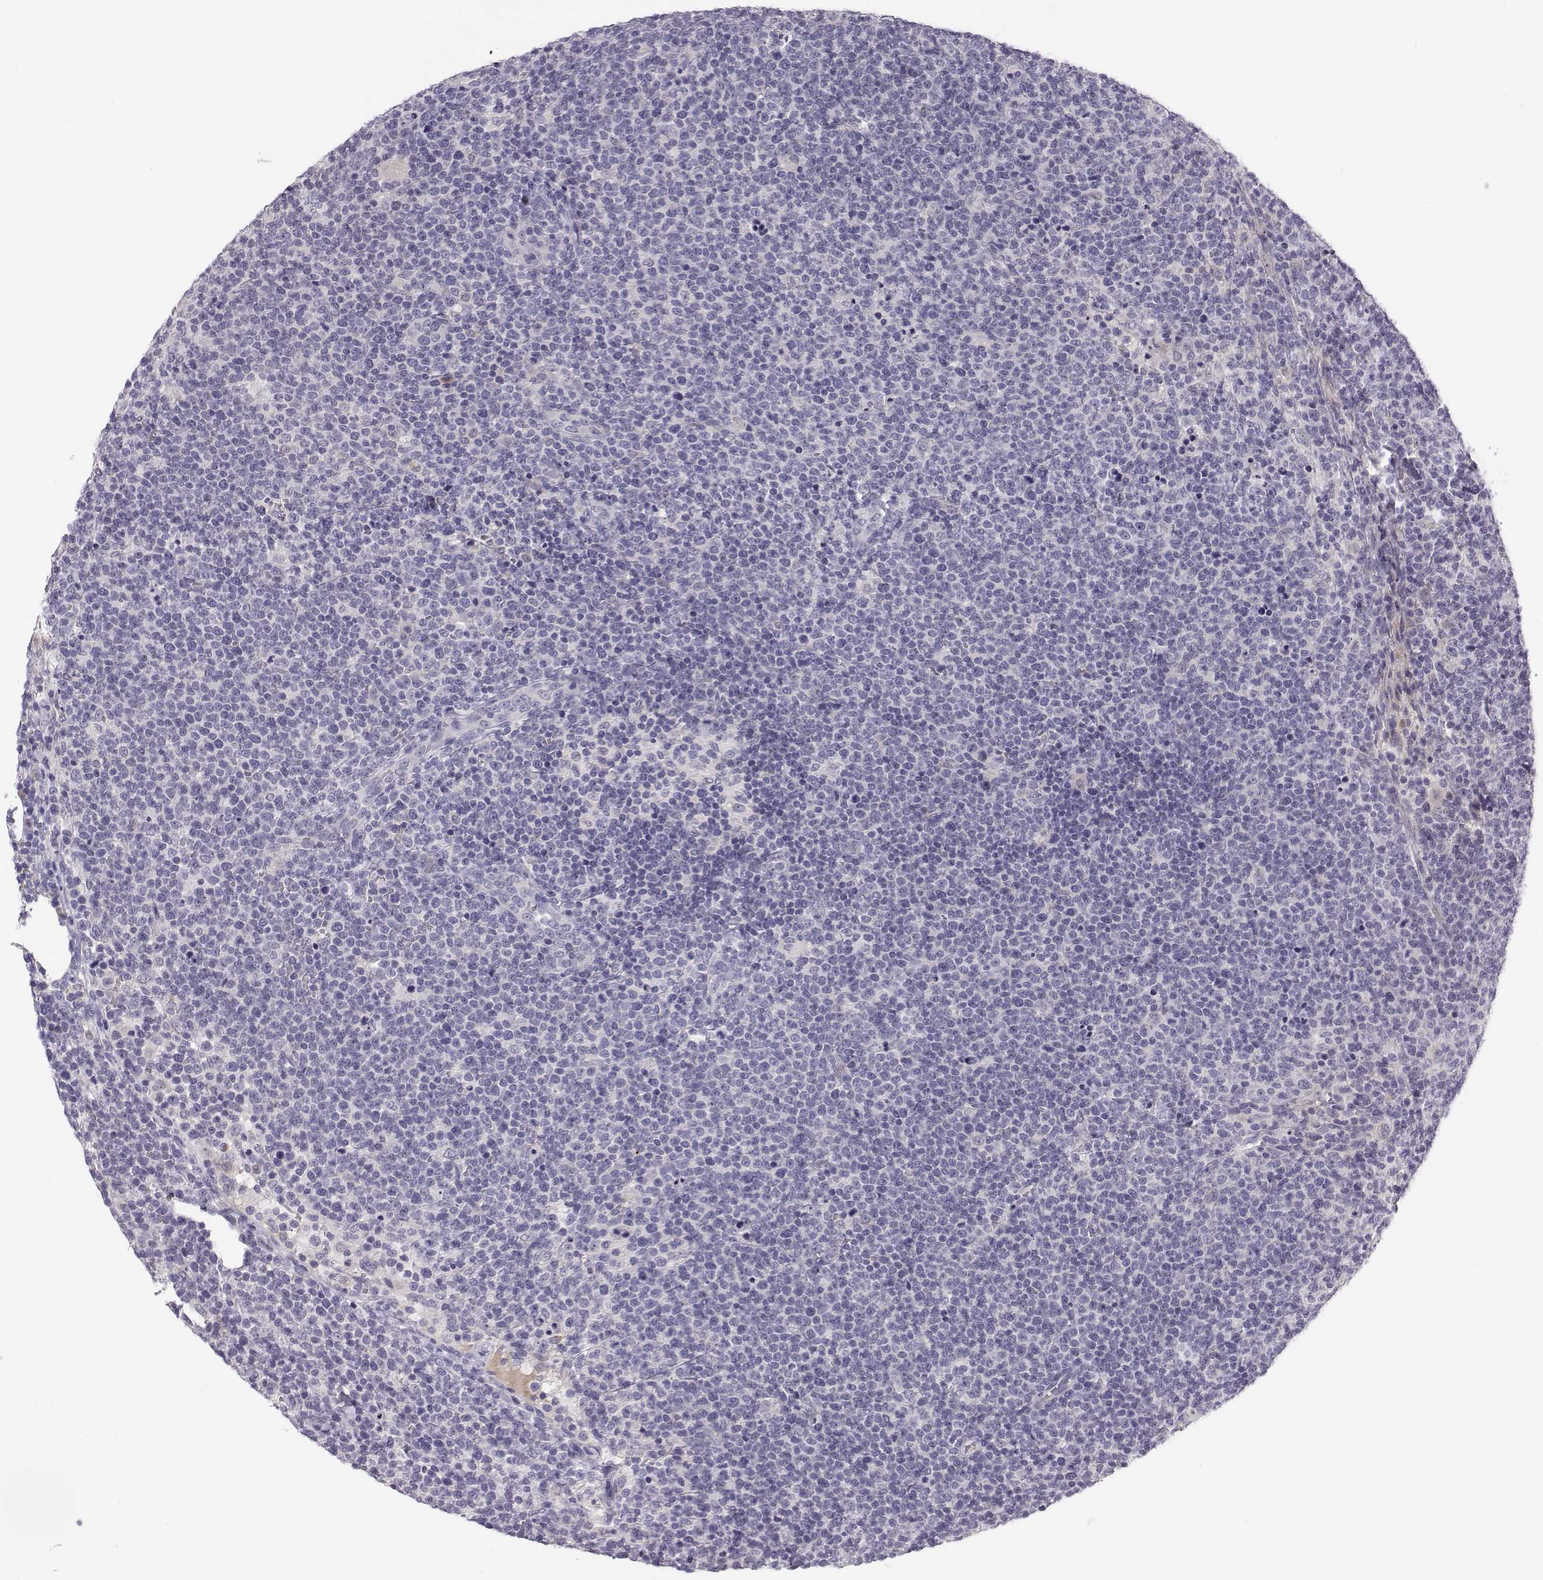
{"staining": {"intensity": "negative", "quantity": "none", "location": "none"}, "tissue": "lymphoma", "cell_type": "Tumor cells", "image_type": "cancer", "snomed": [{"axis": "morphology", "description": "Malignant lymphoma, non-Hodgkin's type, High grade"}, {"axis": "topography", "description": "Lymph node"}], "caption": "A photomicrograph of human malignant lymphoma, non-Hodgkin's type (high-grade) is negative for staining in tumor cells.", "gene": "ACSL6", "patient": {"sex": "male", "age": 61}}